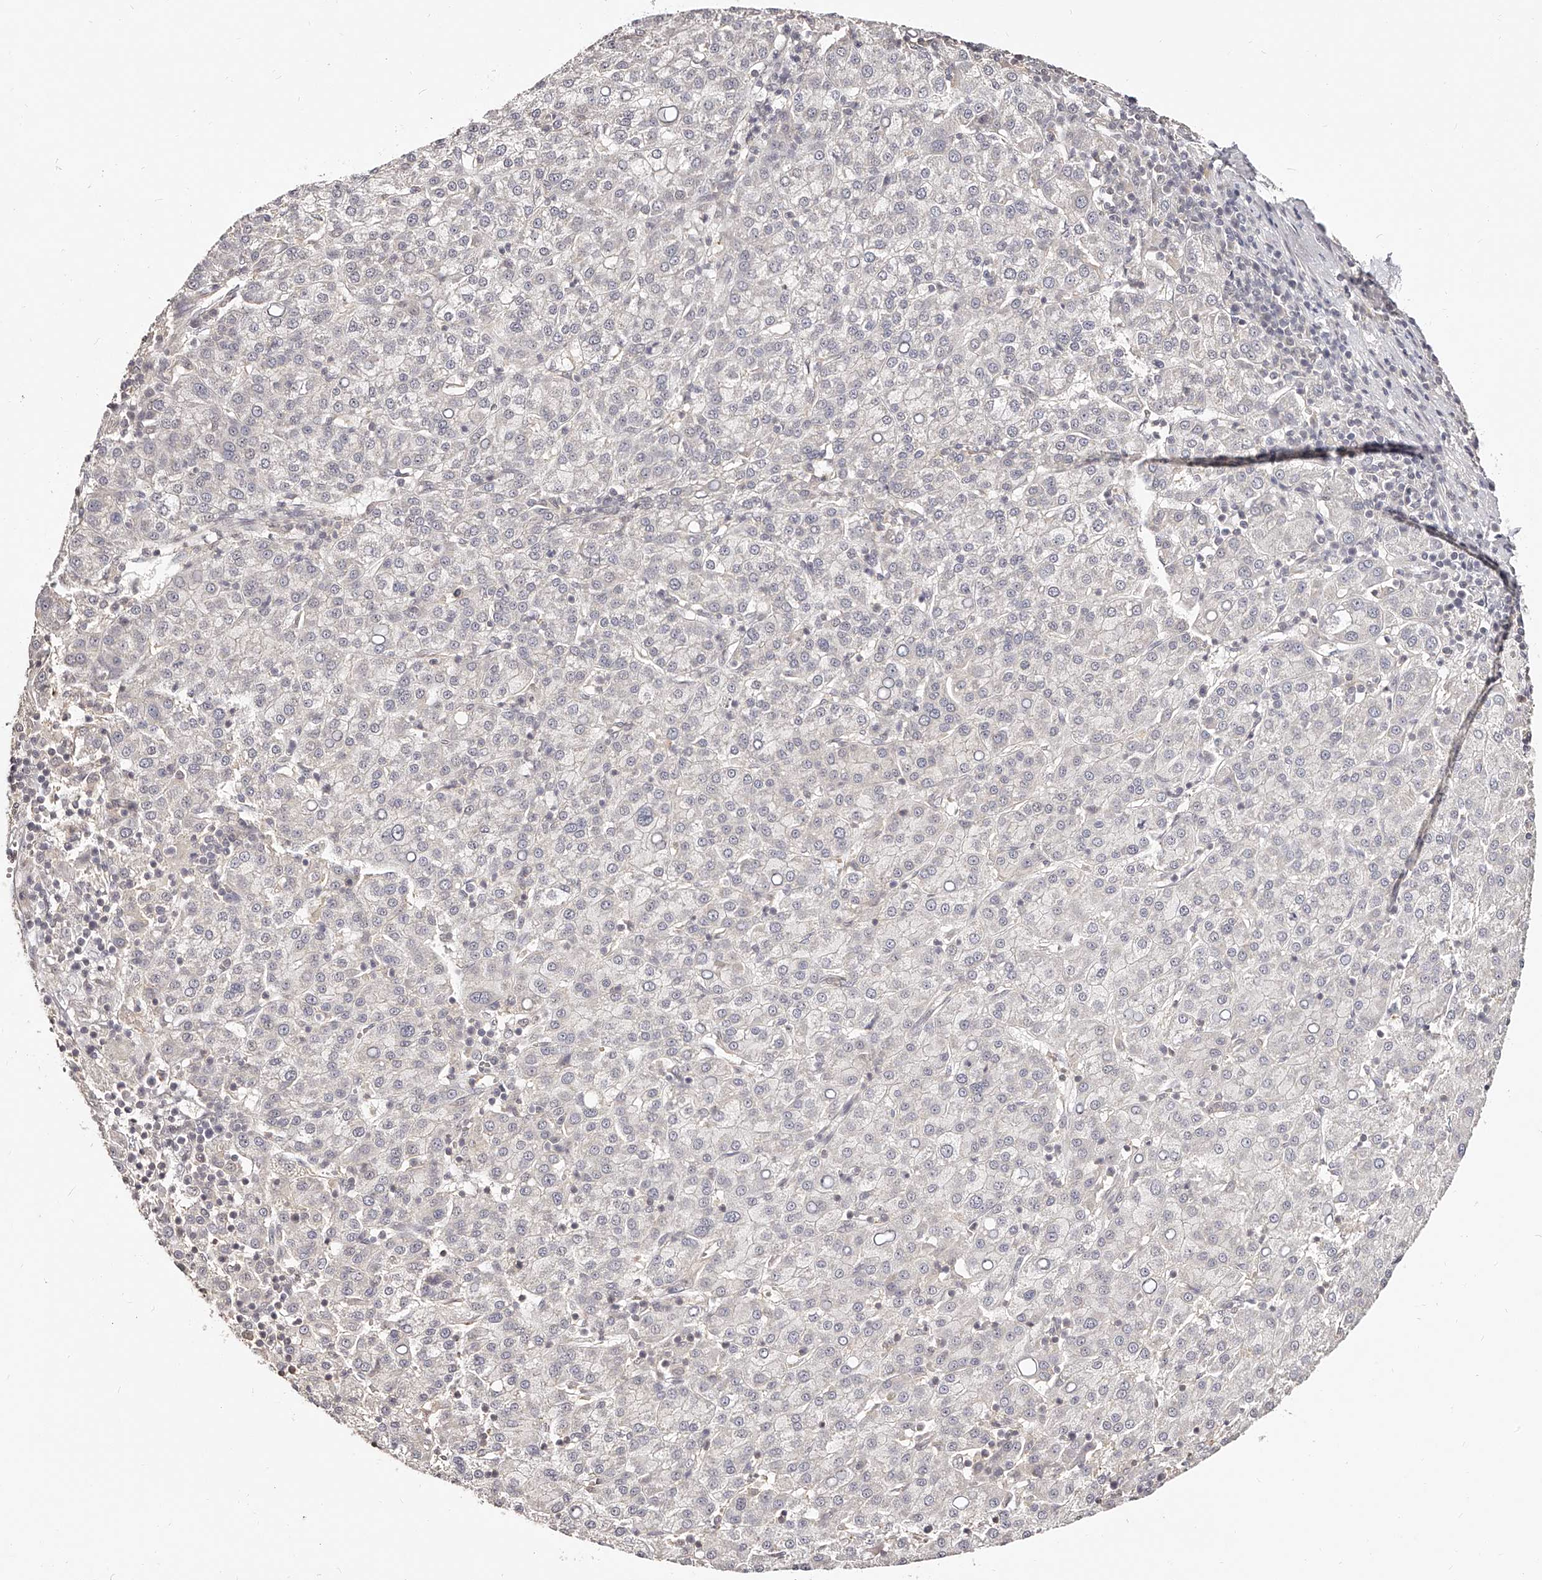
{"staining": {"intensity": "negative", "quantity": "none", "location": "none"}, "tissue": "liver cancer", "cell_type": "Tumor cells", "image_type": "cancer", "snomed": [{"axis": "morphology", "description": "Carcinoma, Hepatocellular, NOS"}, {"axis": "topography", "description": "Liver"}], "caption": "High magnification brightfield microscopy of liver cancer stained with DAB (3,3'-diaminobenzidine) (brown) and counterstained with hematoxylin (blue): tumor cells show no significant expression.", "gene": "ZNF789", "patient": {"sex": "female", "age": 58}}